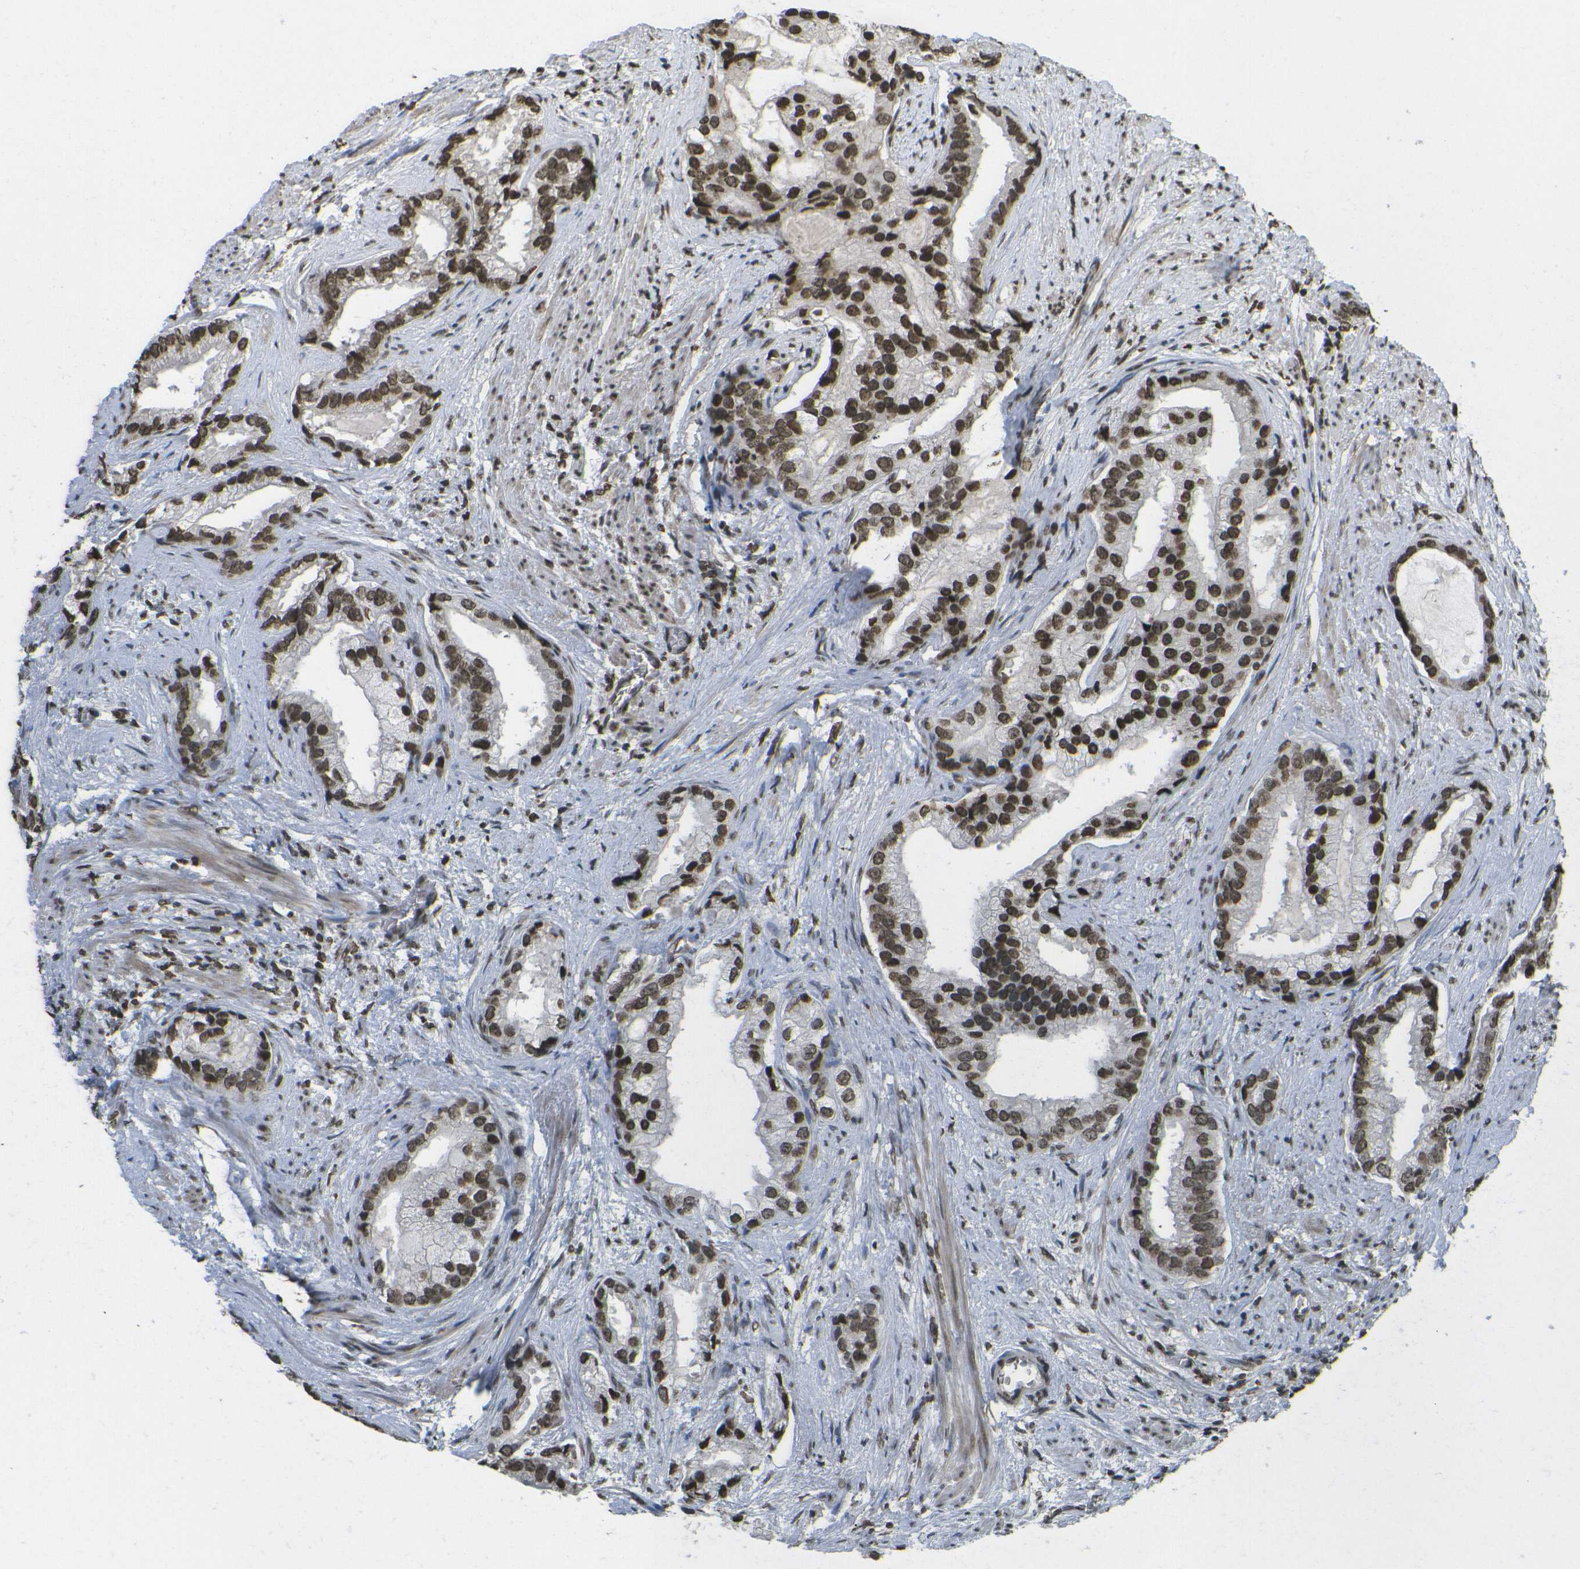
{"staining": {"intensity": "strong", "quantity": ">75%", "location": "nuclear"}, "tissue": "prostate cancer", "cell_type": "Tumor cells", "image_type": "cancer", "snomed": [{"axis": "morphology", "description": "Adenocarcinoma, Low grade"}, {"axis": "topography", "description": "Prostate"}], "caption": "Prostate cancer (adenocarcinoma (low-grade)) stained with immunohistochemistry demonstrates strong nuclear staining in about >75% of tumor cells.", "gene": "H4C16", "patient": {"sex": "male", "age": 71}}